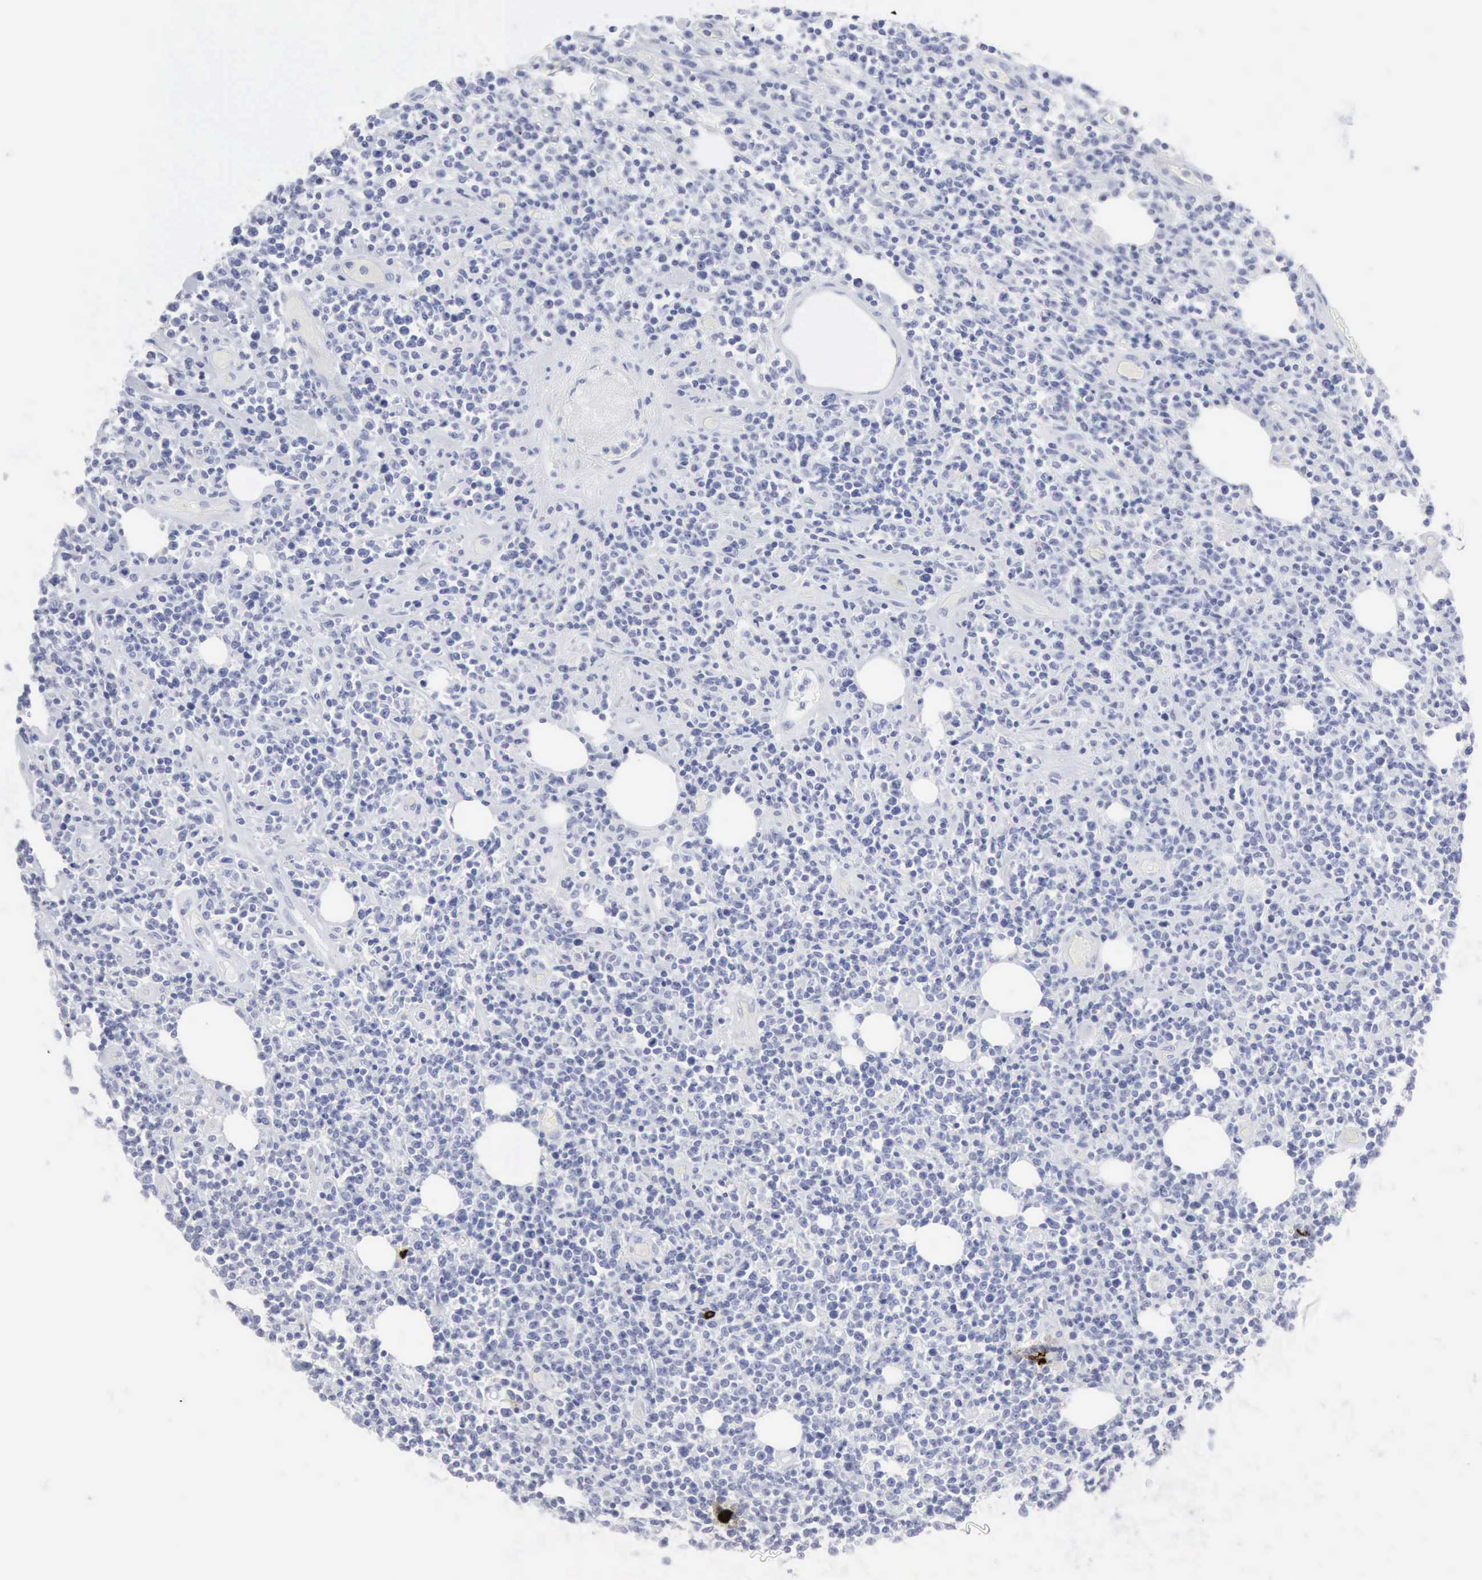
{"staining": {"intensity": "negative", "quantity": "none", "location": "none"}, "tissue": "lymphoma", "cell_type": "Tumor cells", "image_type": "cancer", "snomed": [{"axis": "morphology", "description": "Malignant lymphoma, non-Hodgkin's type, High grade"}, {"axis": "topography", "description": "Colon"}], "caption": "This is an immunohistochemistry (IHC) histopathology image of lymphoma. There is no positivity in tumor cells.", "gene": "CMA1", "patient": {"sex": "male", "age": 82}}